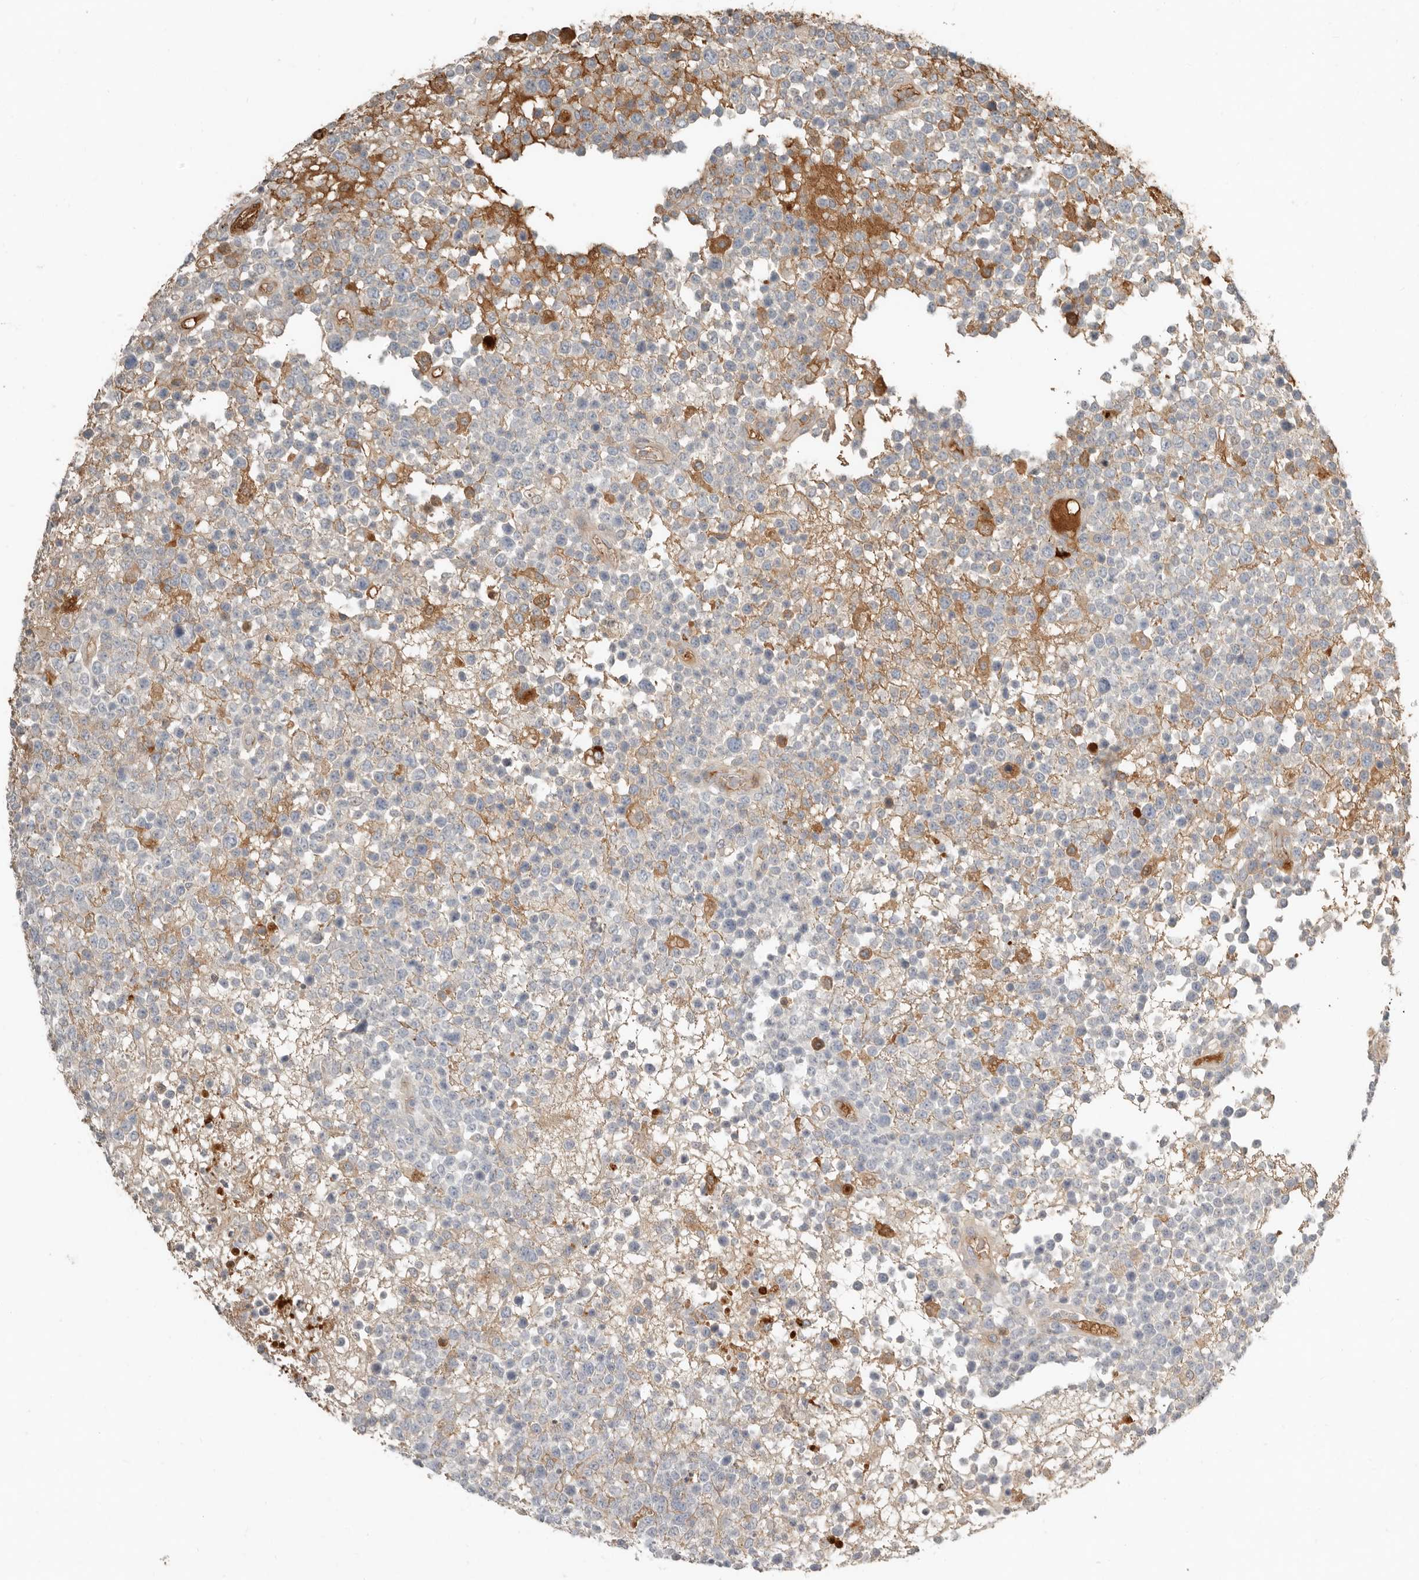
{"staining": {"intensity": "moderate", "quantity": "<25%", "location": "cytoplasmic/membranous"}, "tissue": "lymphoma", "cell_type": "Tumor cells", "image_type": "cancer", "snomed": [{"axis": "morphology", "description": "Malignant lymphoma, non-Hodgkin's type, High grade"}, {"axis": "topography", "description": "Colon"}], "caption": "Protein analysis of malignant lymphoma, non-Hodgkin's type (high-grade) tissue demonstrates moderate cytoplasmic/membranous staining in about <25% of tumor cells.", "gene": "KLHL38", "patient": {"sex": "female", "age": 53}}